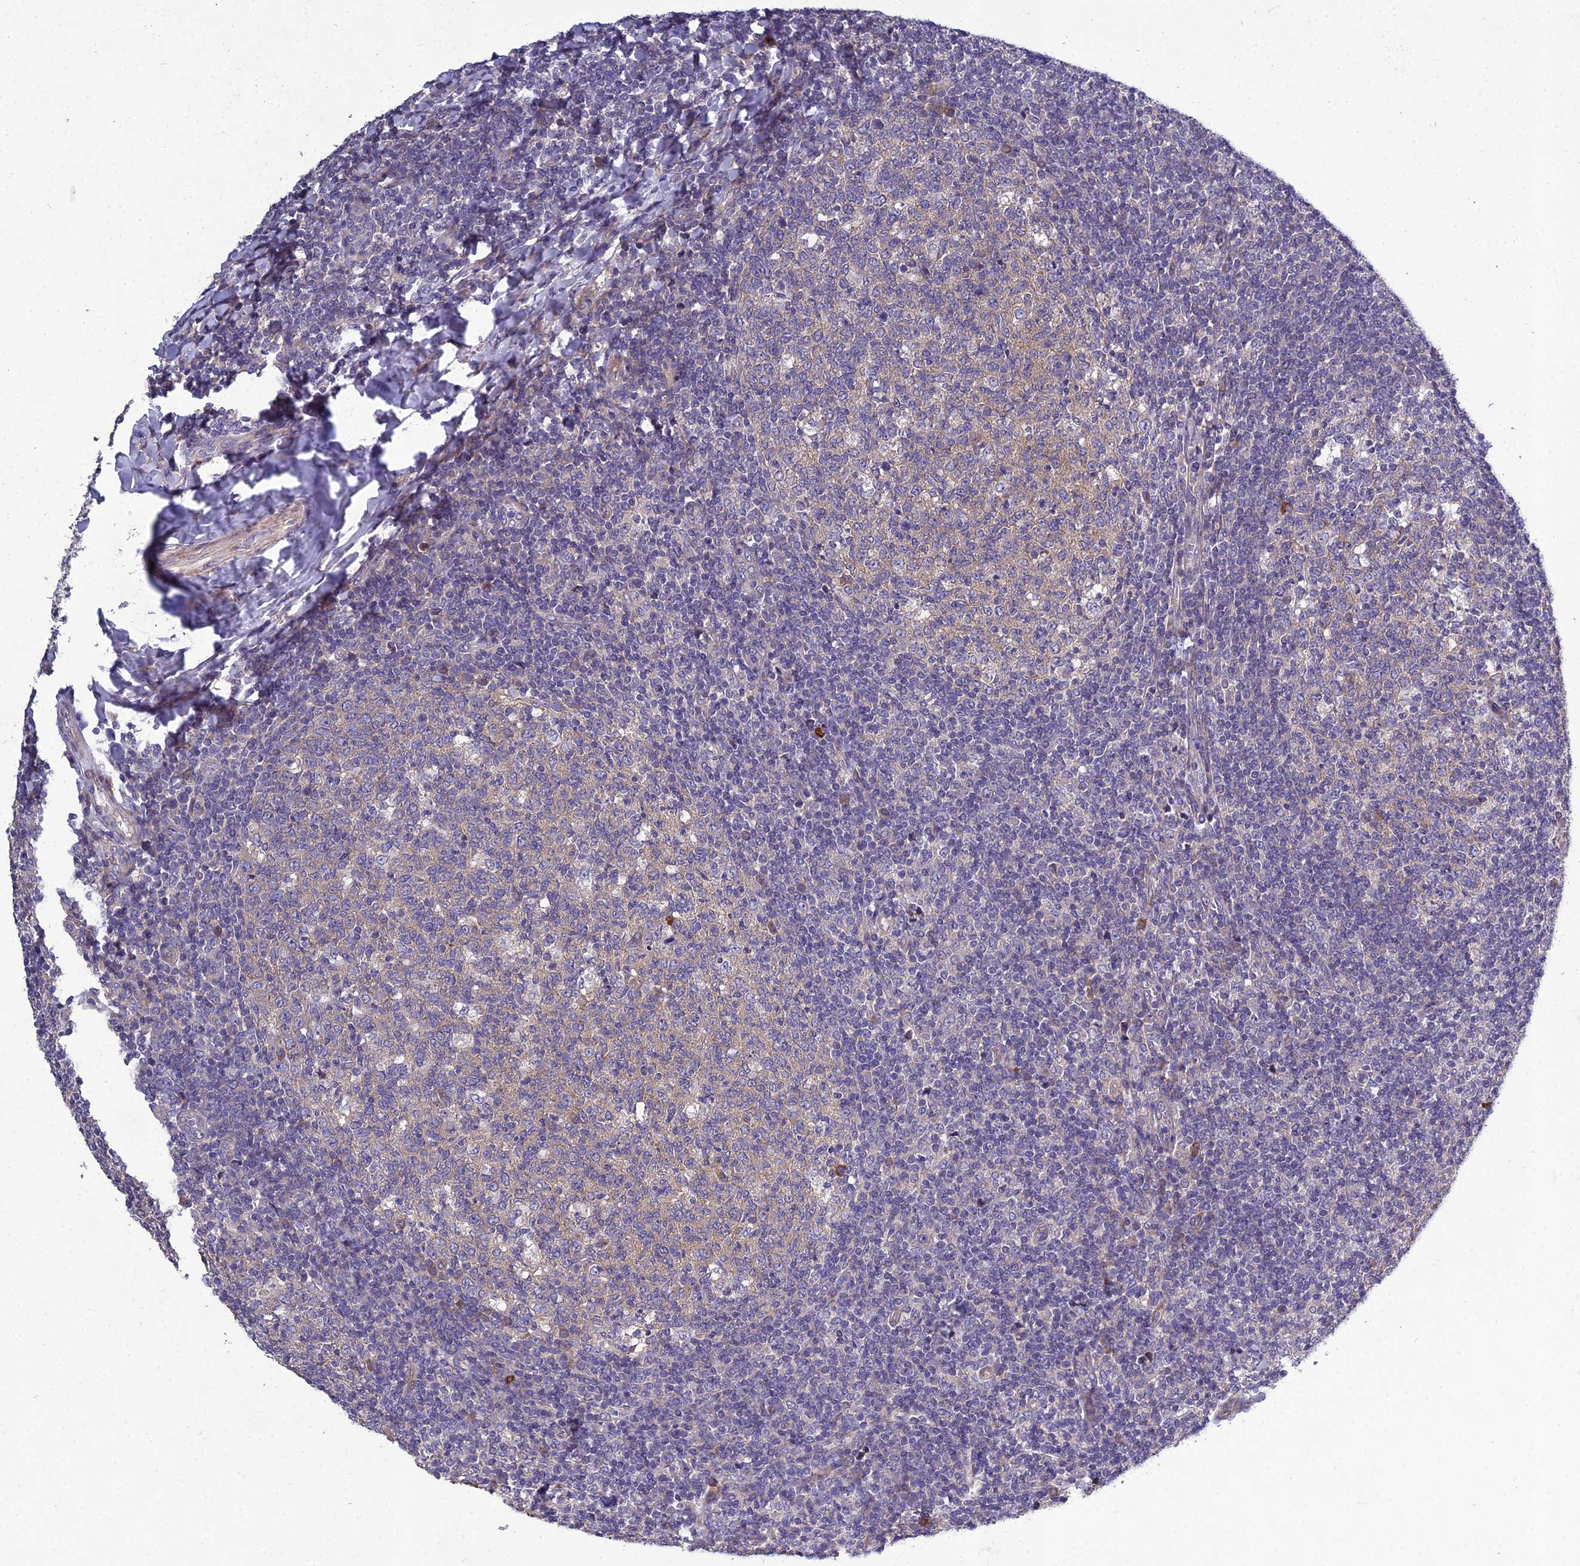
{"staining": {"intensity": "negative", "quantity": "none", "location": "none"}, "tissue": "tonsil", "cell_type": "Germinal center cells", "image_type": "normal", "snomed": [{"axis": "morphology", "description": "Normal tissue, NOS"}, {"axis": "topography", "description": "Tonsil"}], "caption": "High power microscopy image of an immunohistochemistry histopathology image of benign tonsil, revealing no significant staining in germinal center cells.", "gene": "ADIPOR2", "patient": {"sex": "female", "age": 19}}